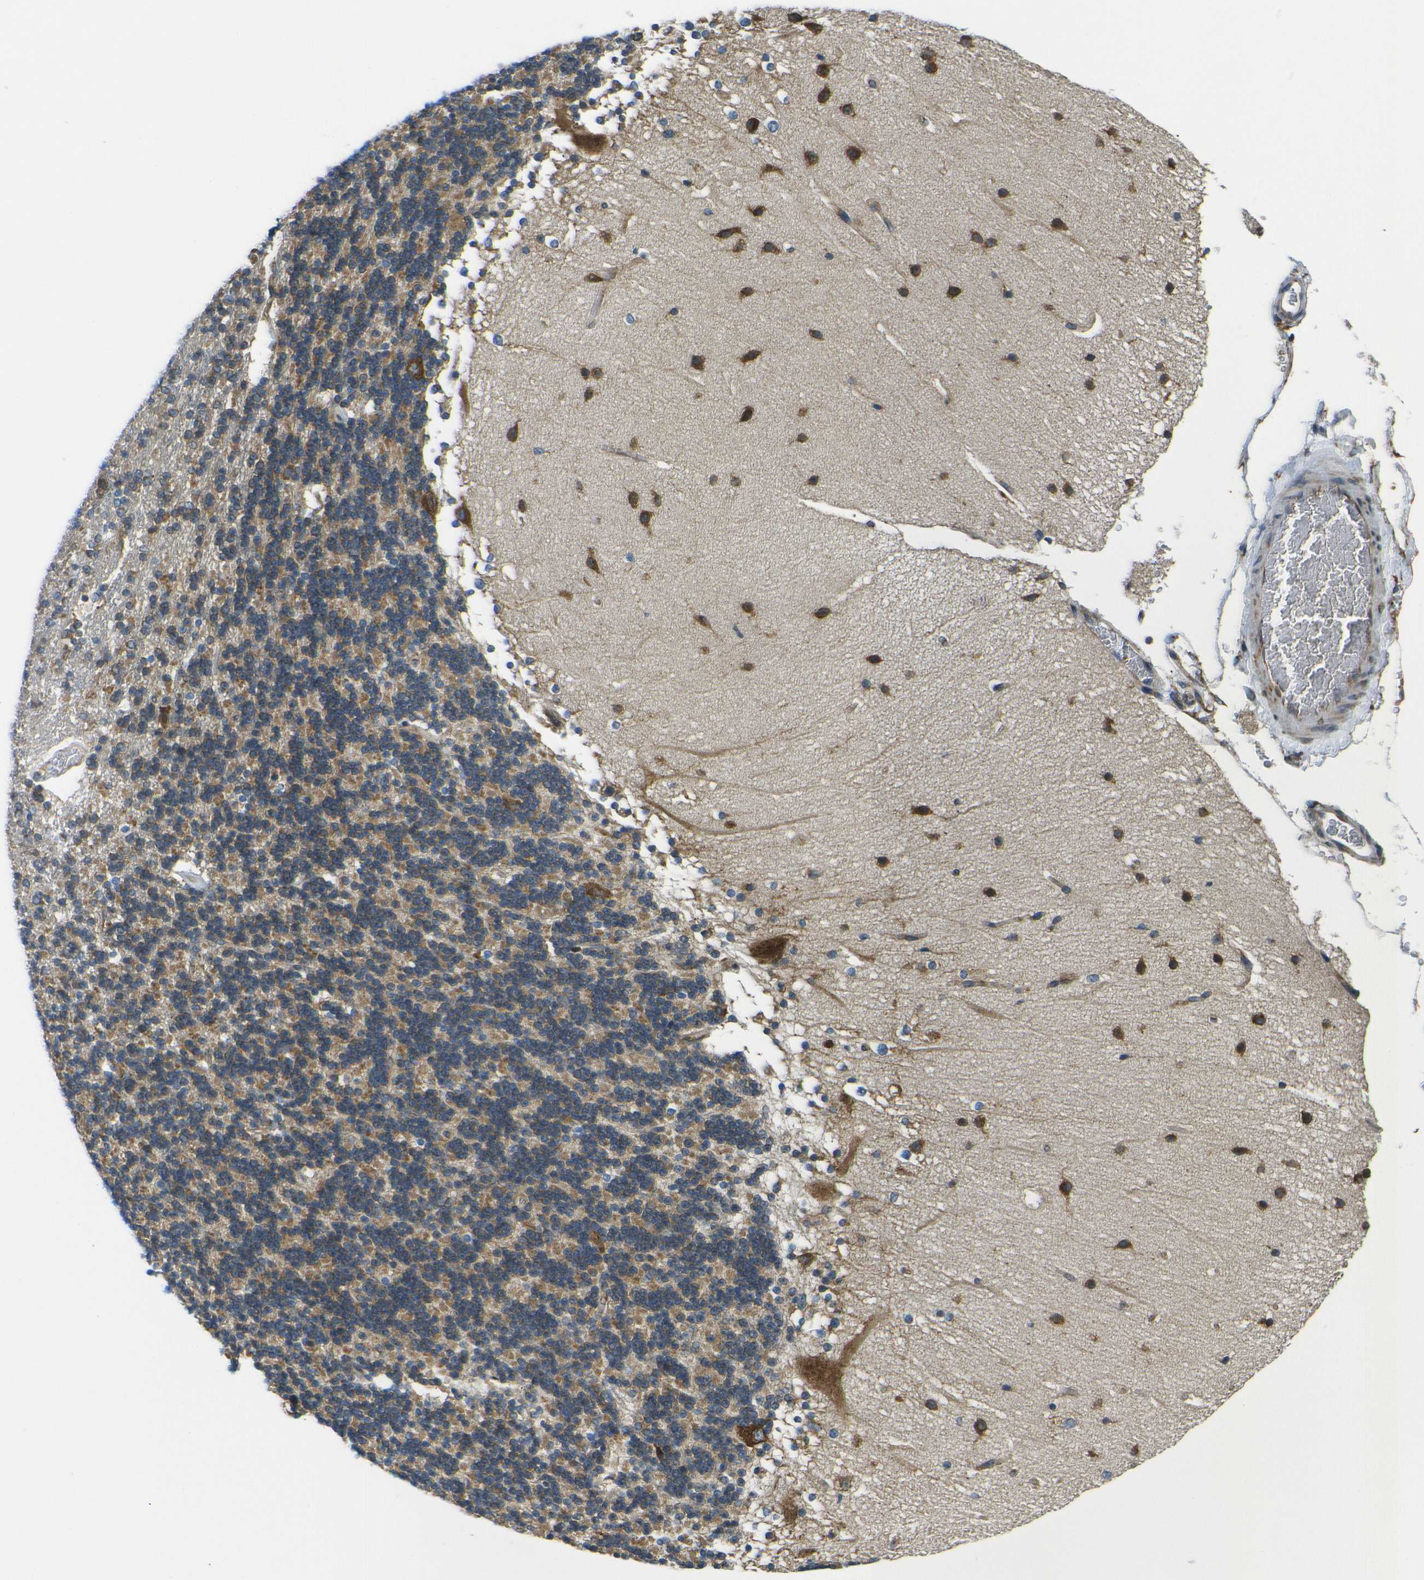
{"staining": {"intensity": "moderate", "quantity": ">75%", "location": "cytoplasmic/membranous"}, "tissue": "cerebellum", "cell_type": "Cells in granular layer", "image_type": "normal", "snomed": [{"axis": "morphology", "description": "Normal tissue, NOS"}, {"axis": "topography", "description": "Cerebellum"}], "caption": "Immunohistochemical staining of benign human cerebellum demonstrates moderate cytoplasmic/membranous protein positivity in about >75% of cells in granular layer. The staining is performed using DAB (3,3'-diaminobenzidine) brown chromogen to label protein expression. The nuclei are counter-stained blue using hematoxylin.", "gene": "RPSA", "patient": {"sex": "female", "age": 19}}